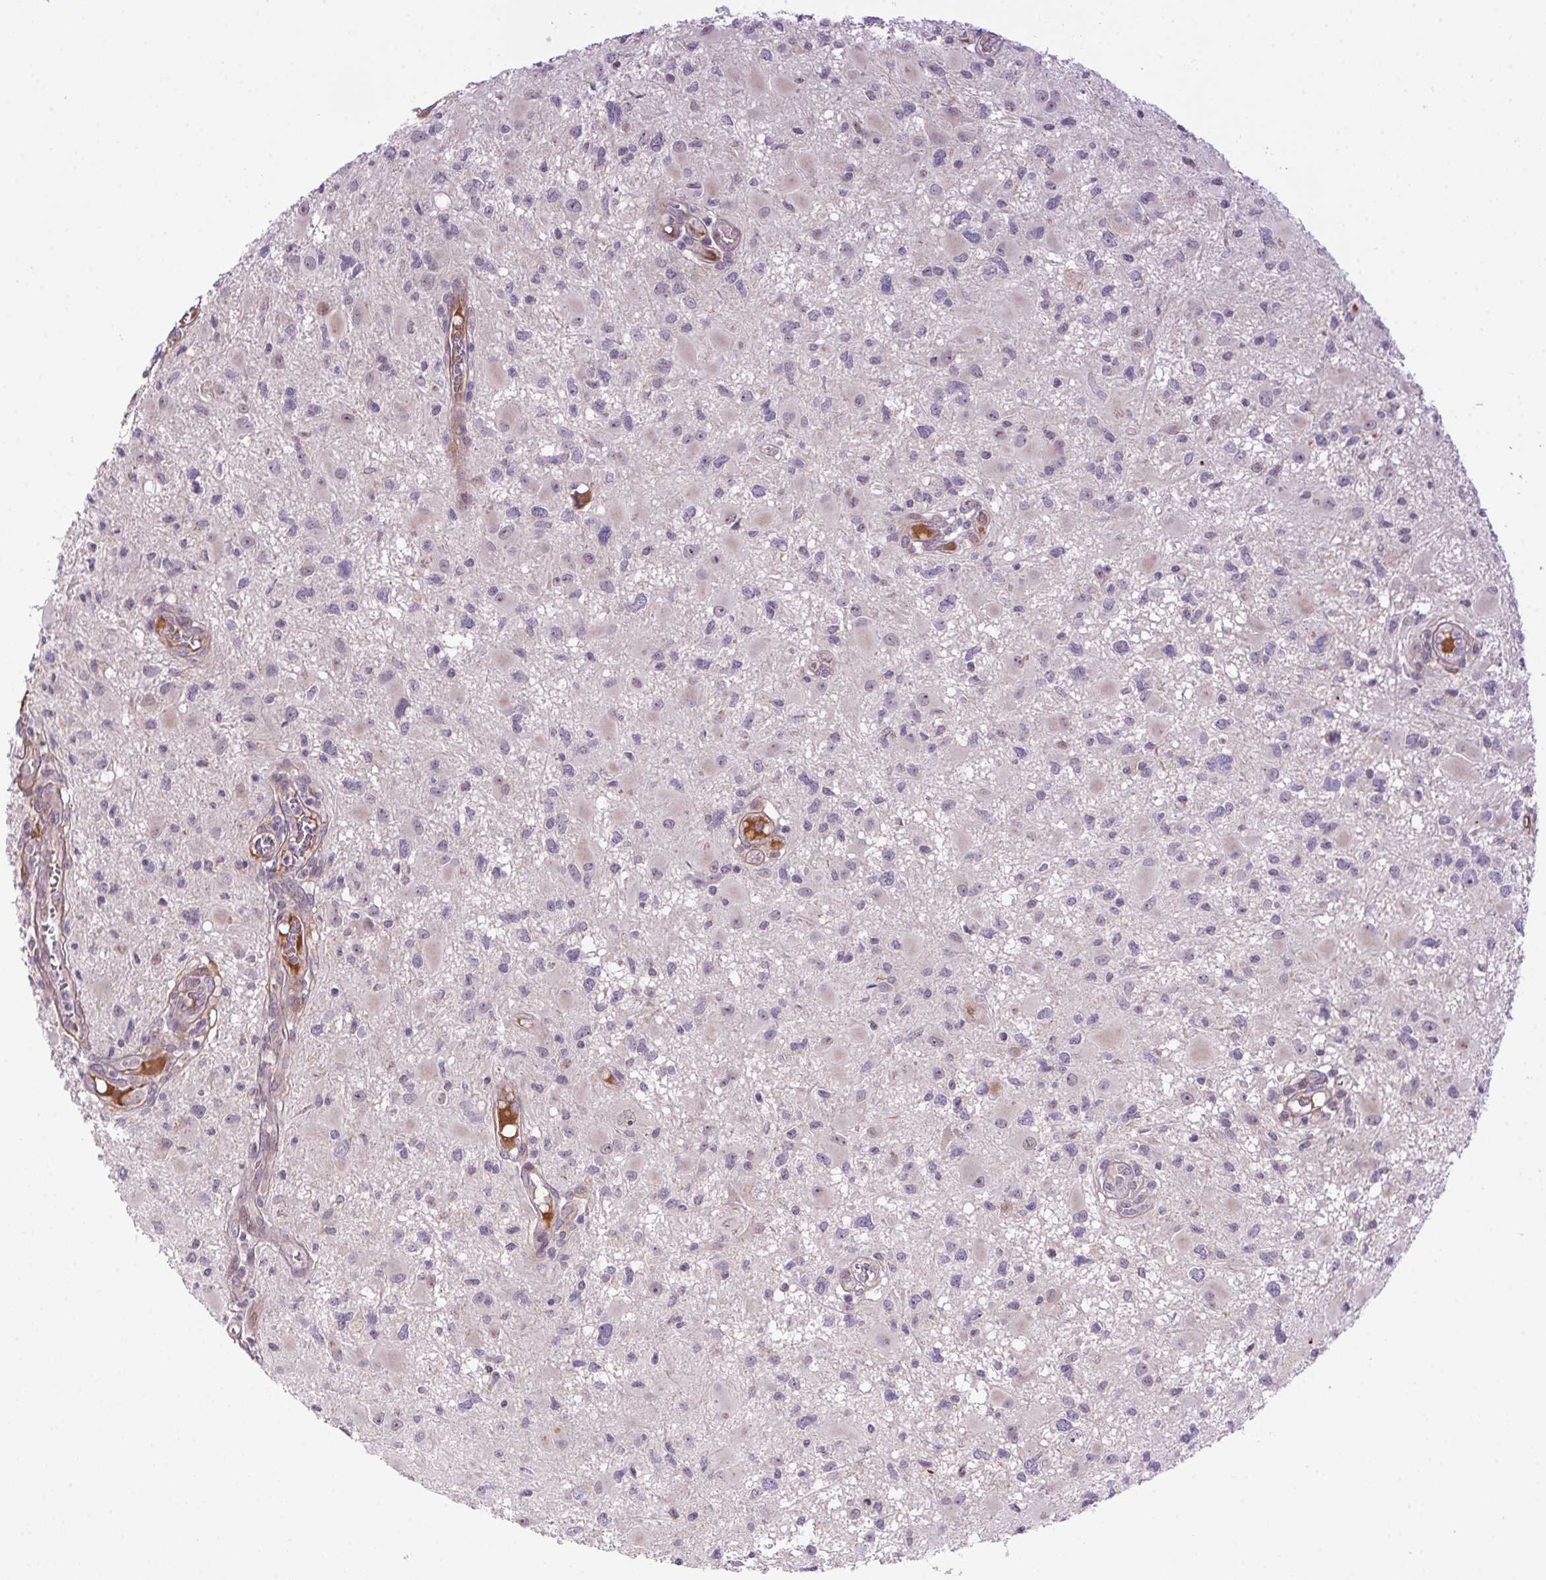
{"staining": {"intensity": "negative", "quantity": "none", "location": "none"}, "tissue": "glioma", "cell_type": "Tumor cells", "image_type": "cancer", "snomed": [{"axis": "morphology", "description": "Glioma, malignant, High grade"}, {"axis": "topography", "description": "Brain"}], "caption": "This is an IHC photomicrograph of glioma. There is no positivity in tumor cells.", "gene": "LRRTM1", "patient": {"sex": "male", "age": 54}}